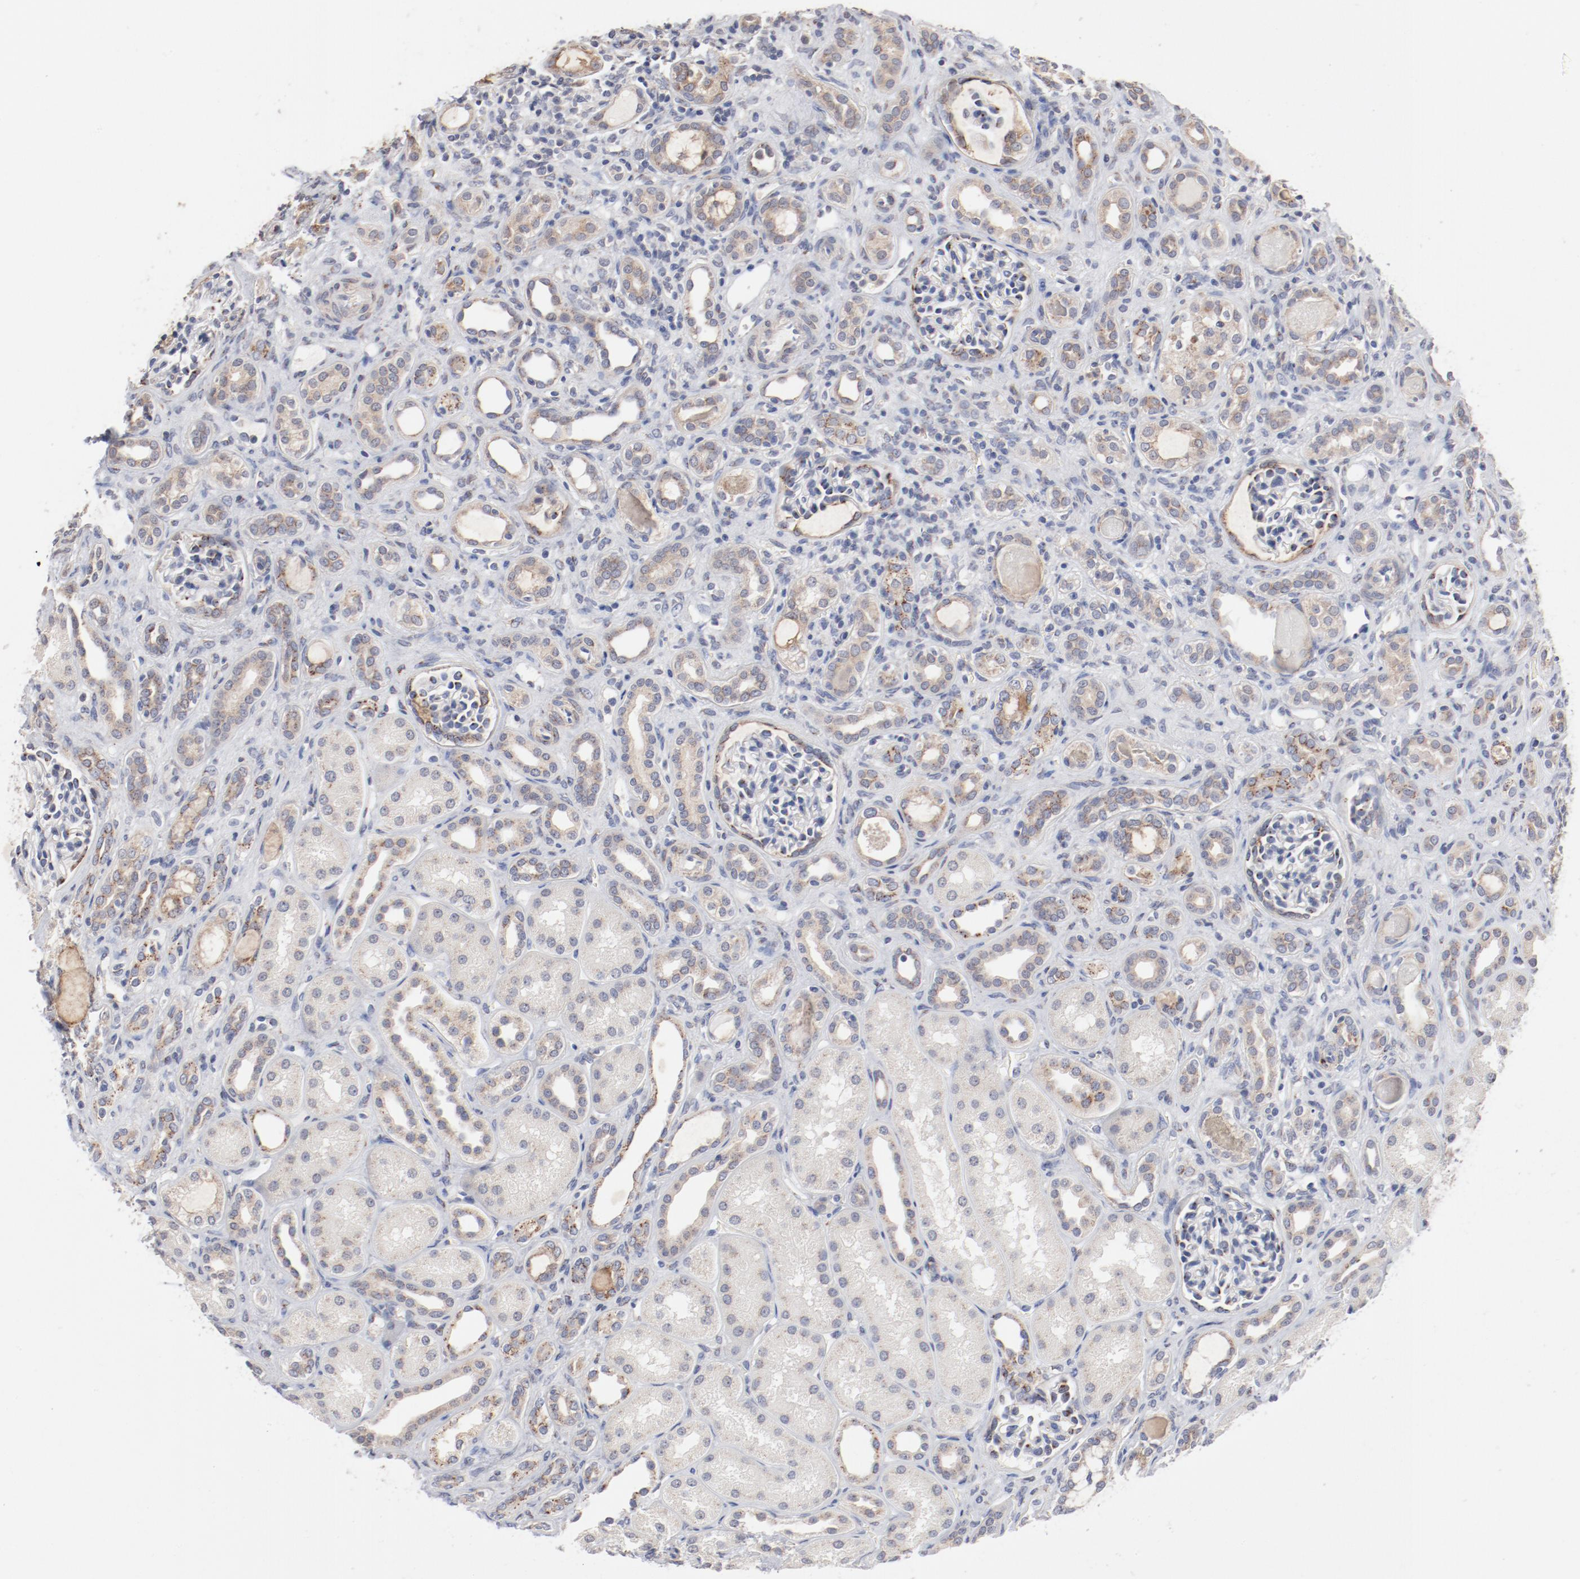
{"staining": {"intensity": "moderate", "quantity": "<25%", "location": "cytoplasmic/membranous"}, "tissue": "kidney", "cell_type": "Cells in glomeruli", "image_type": "normal", "snomed": [{"axis": "morphology", "description": "Normal tissue, NOS"}, {"axis": "topography", "description": "Kidney"}], "caption": "DAB immunohistochemical staining of normal kidney displays moderate cytoplasmic/membranous protein expression in about <25% of cells in glomeruli.", "gene": "AK7", "patient": {"sex": "male", "age": 7}}